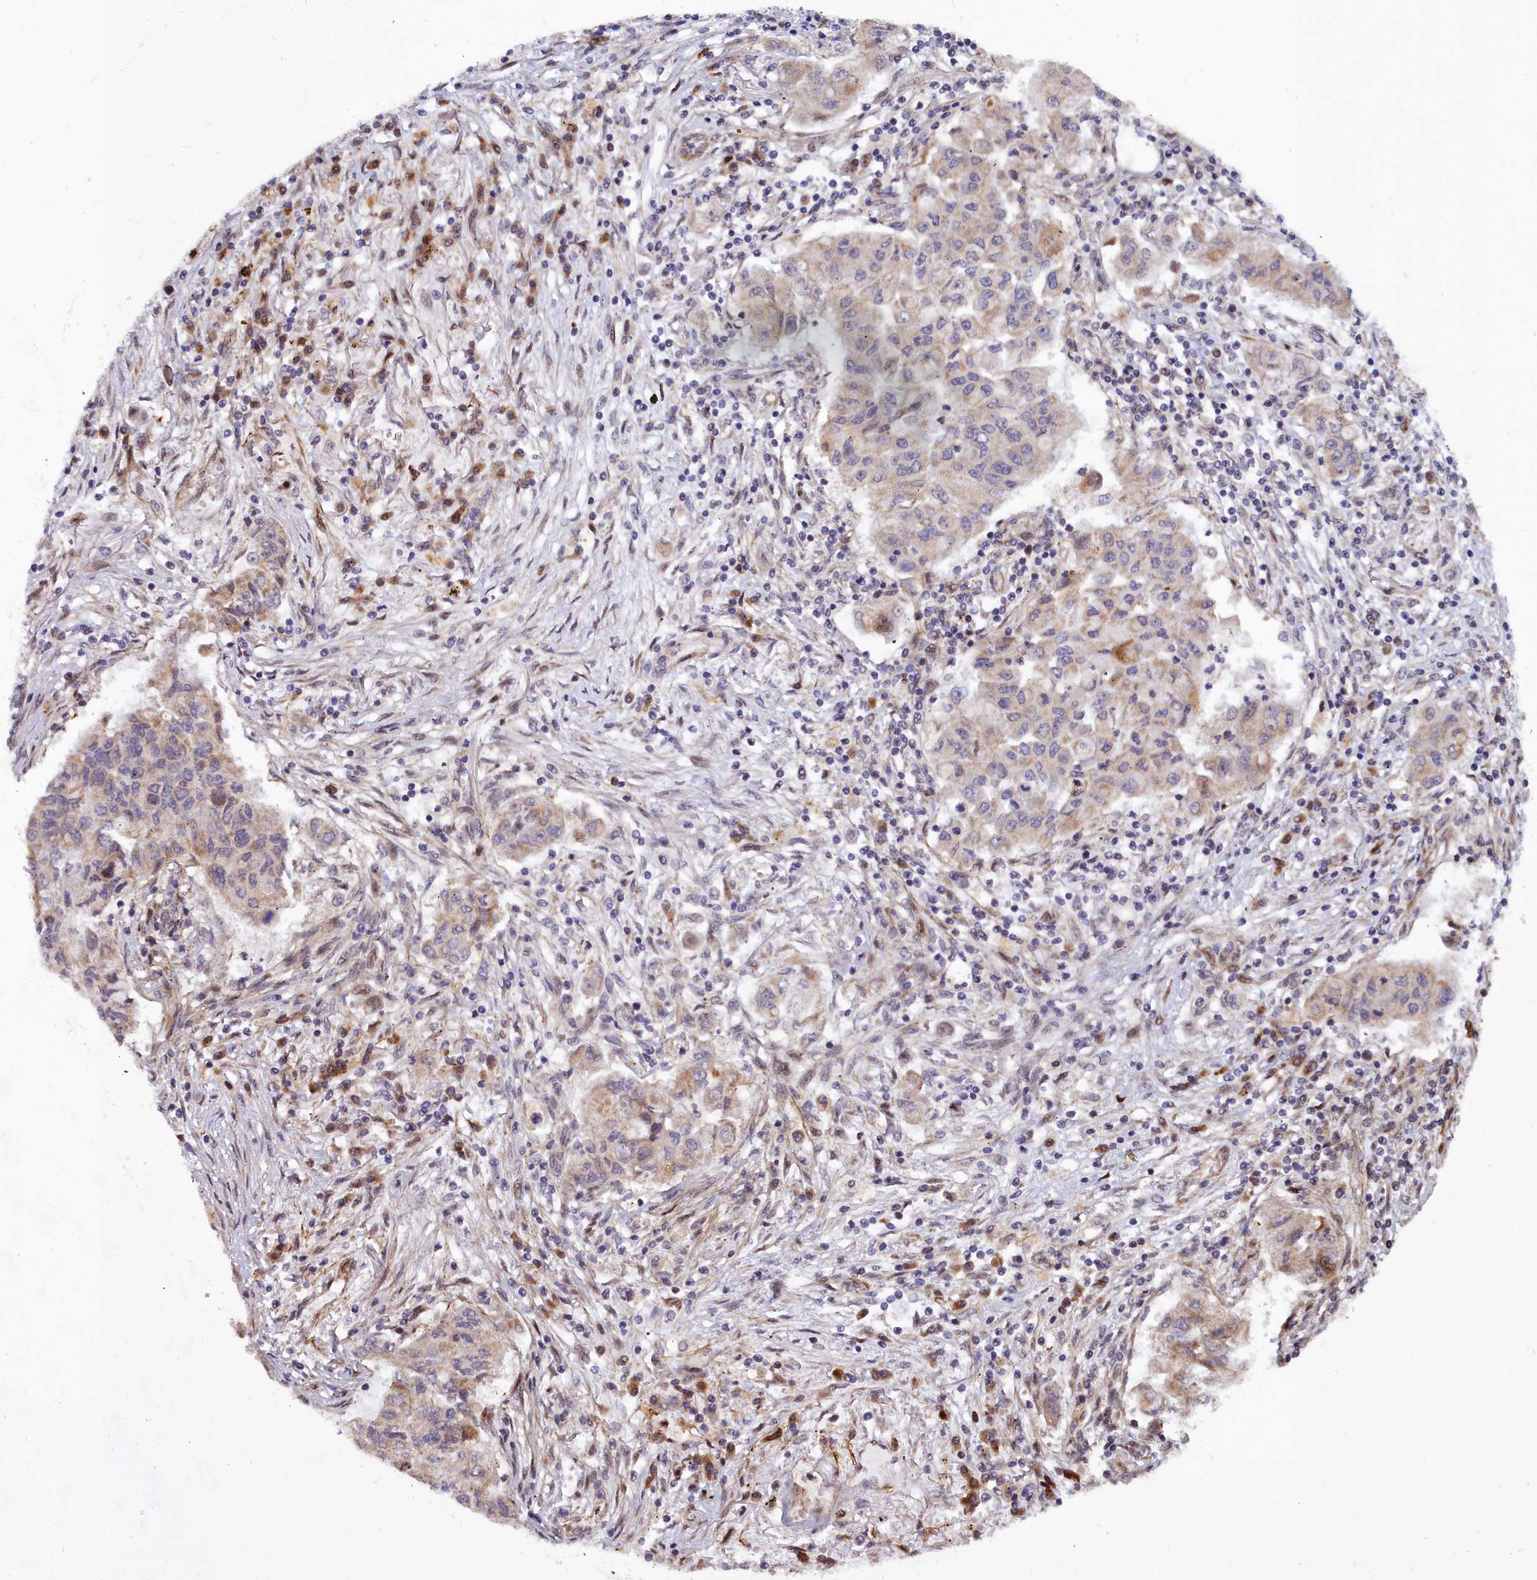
{"staining": {"intensity": "weak", "quantity": "25%-75%", "location": "cytoplasmic/membranous"}, "tissue": "lung cancer", "cell_type": "Tumor cells", "image_type": "cancer", "snomed": [{"axis": "morphology", "description": "Squamous cell carcinoma, NOS"}, {"axis": "topography", "description": "Lung"}], "caption": "A micrograph of human lung squamous cell carcinoma stained for a protein reveals weak cytoplasmic/membranous brown staining in tumor cells.", "gene": "MRPS11", "patient": {"sex": "male", "age": 74}}